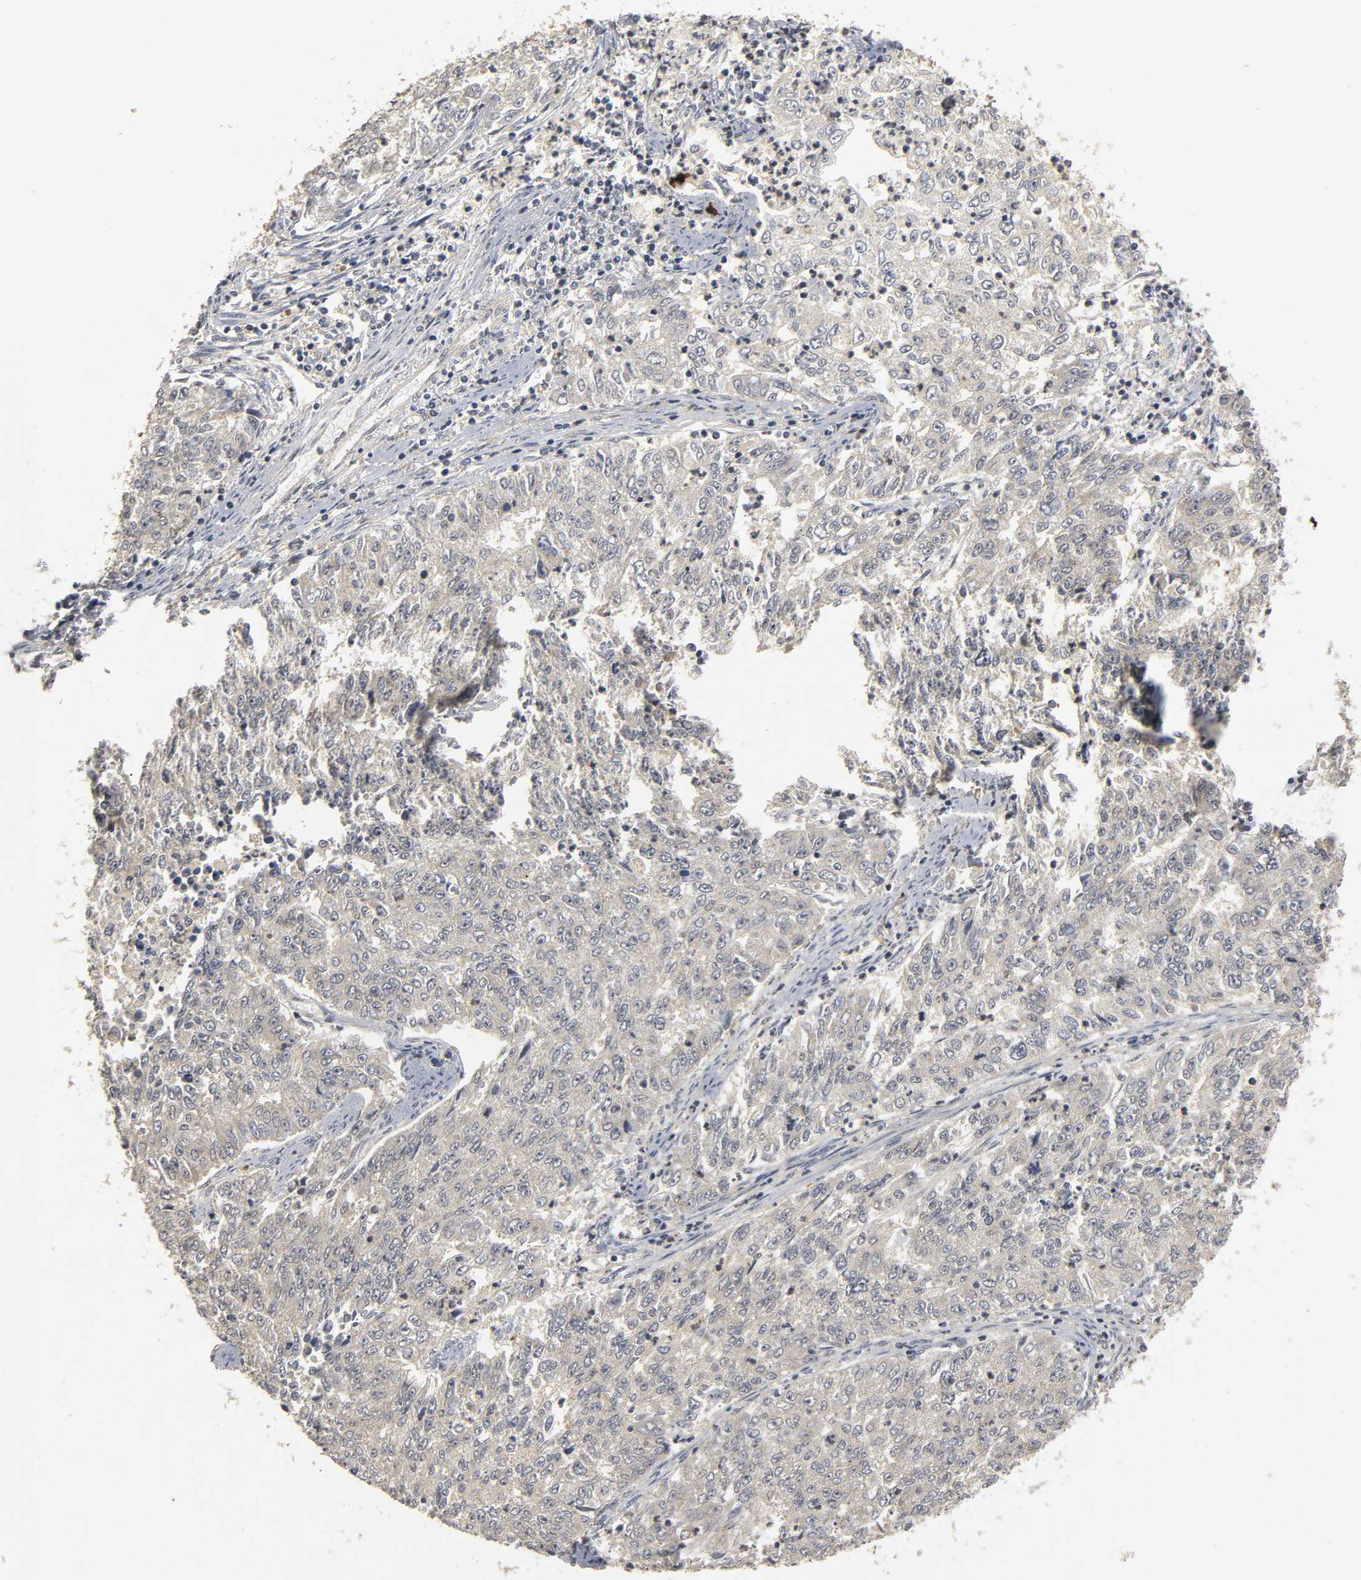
{"staining": {"intensity": "weak", "quantity": "25%-75%", "location": "cytoplasmic/membranous"}, "tissue": "endometrial cancer", "cell_type": "Tumor cells", "image_type": "cancer", "snomed": [{"axis": "morphology", "description": "Adenocarcinoma, NOS"}, {"axis": "topography", "description": "Endometrium"}], "caption": "DAB (3,3'-diaminobenzidine) immunohistochemical staining of human endometrial cancer (adenocarcinoma) reveals weak cytoplasmic/membranous protein expression in about 25%-75% of tumor cells.", "gene": "TRAF6", "patient": {"sex": "female", "age": 42}}